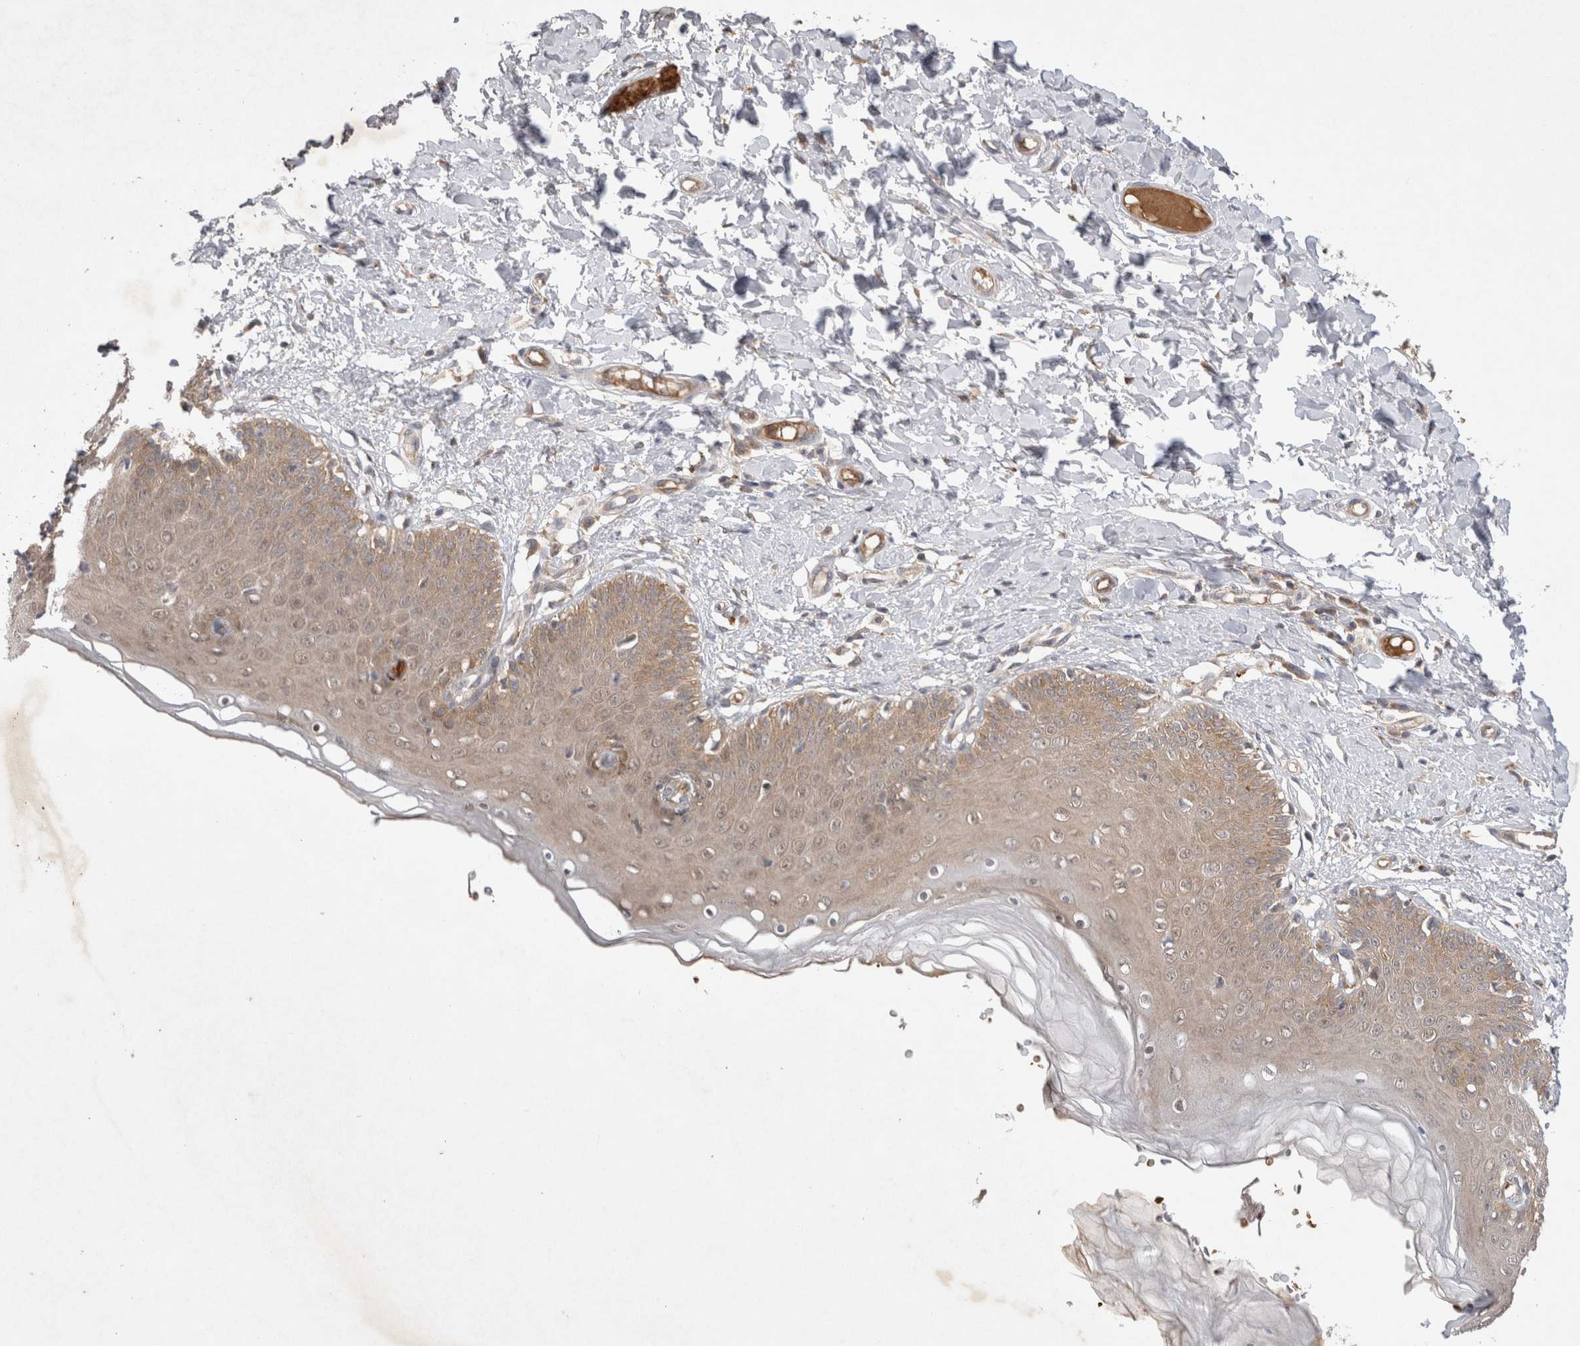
{"staining": {"intensity": "moderate", "quantity": ">75%", "location": "cytoplasmic/membranous,nuclear"}, "tissue": "skin", "cell_type": "Epidermal cells", "image_type": "normal", "snomed": [{"axis": "morphology", "description": "Normal tissue, NOS"}, {"axis": "topography", "description": "Vulva"}], "caption": "This photomicrograph exhibits IHC staining of benign skin, with medium moderate cytoplasmic/membranous,nuclear staining in approximately >75% of epidermal cells.", "gene": "EIF3E", "patient": {"sex": "female", "age": 66}}